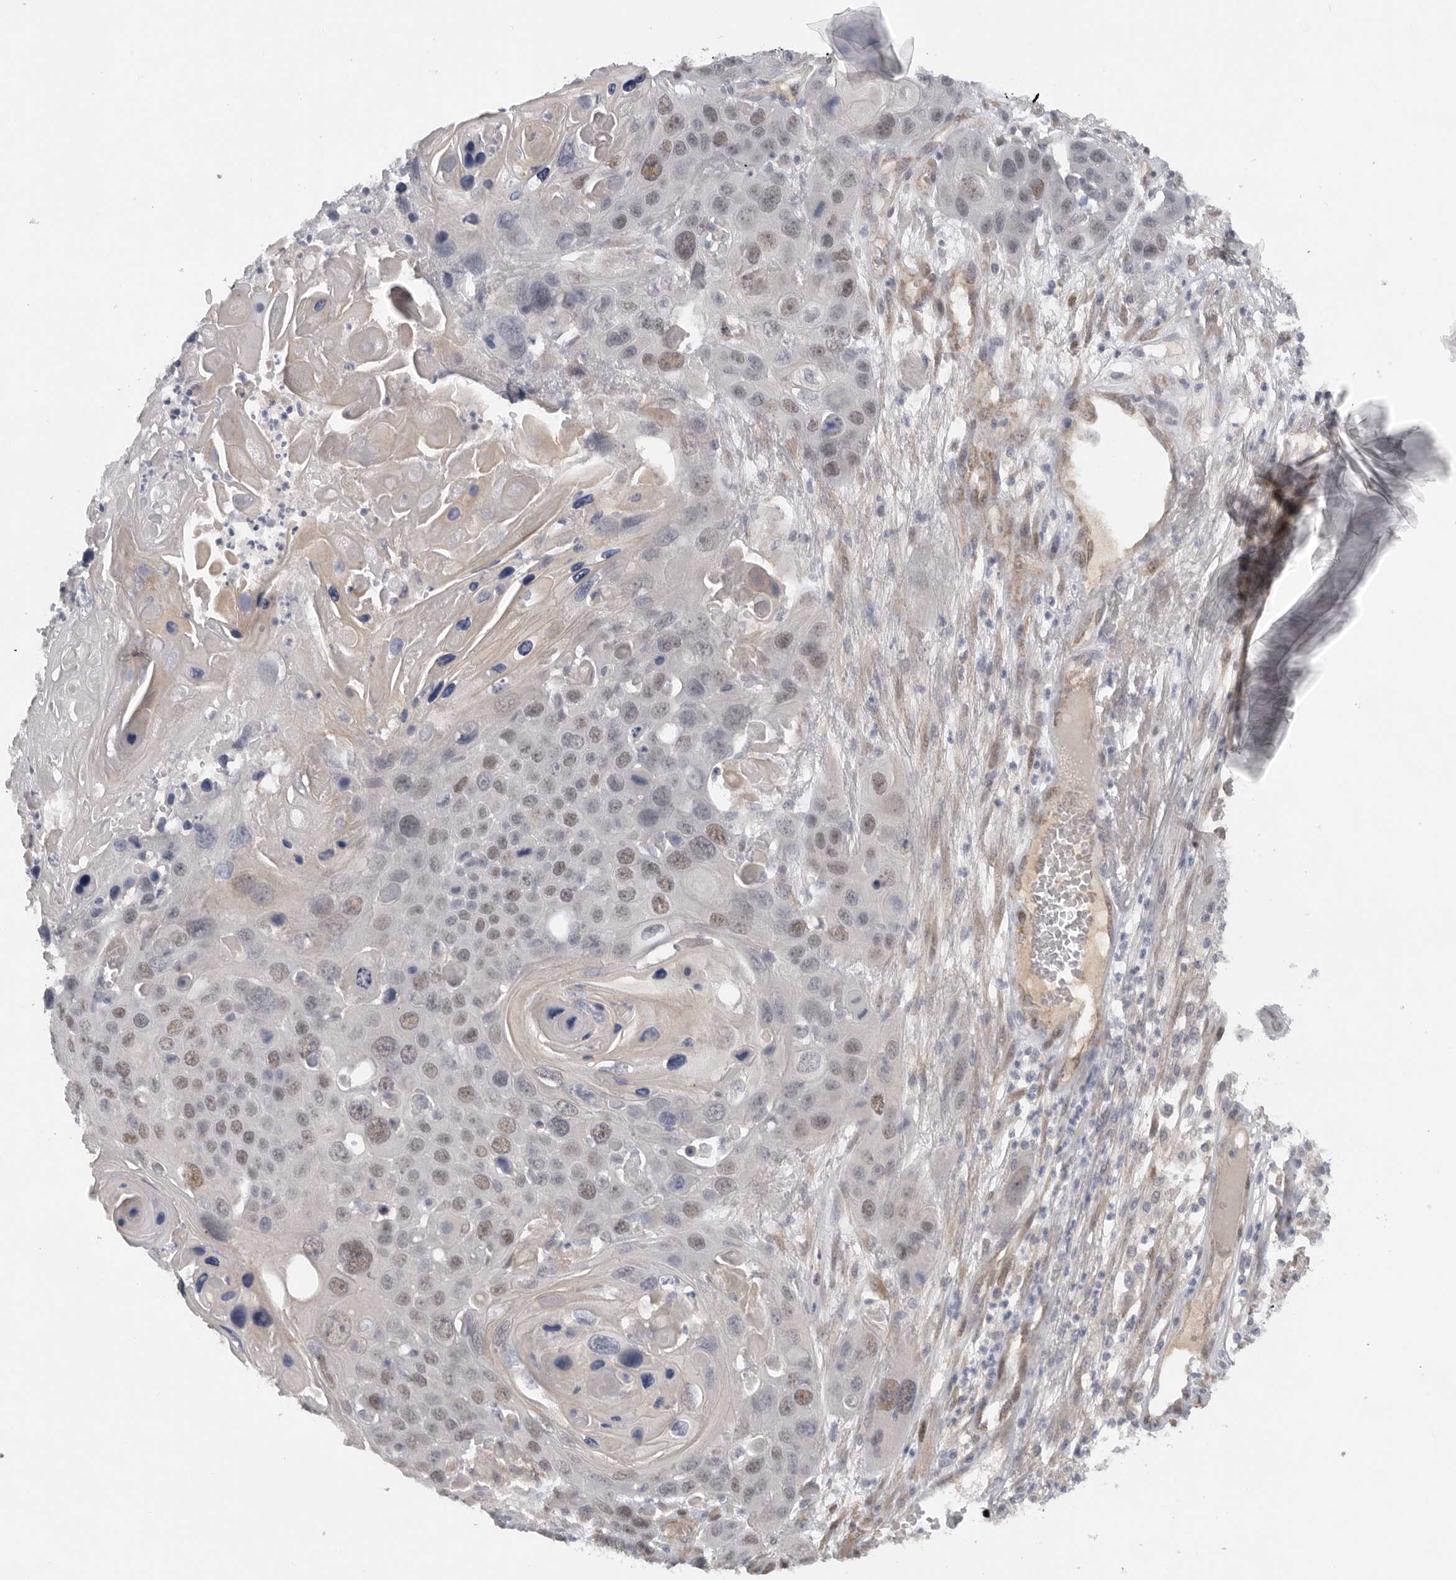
{"staining": {"intensity": "weak", "quantity": ">75%", "location": "nuclear"}, "tissue": "skin cancer", "cell_type": "Tumor cells", "image_type": "cancer", "snomed": [{"axis": "morphology", "description": "Squamous cell carcinoma, NOS"}, {"axis": "topography", "description": "Skin"}], "caption": "Skin squamous cell carcinoma stained with a brown dye demonstrates weak nuclear positive expression in about >75% of tumor cells.", "gene": "DYRK2", "patient": {"sex": "male", "age": 55}}